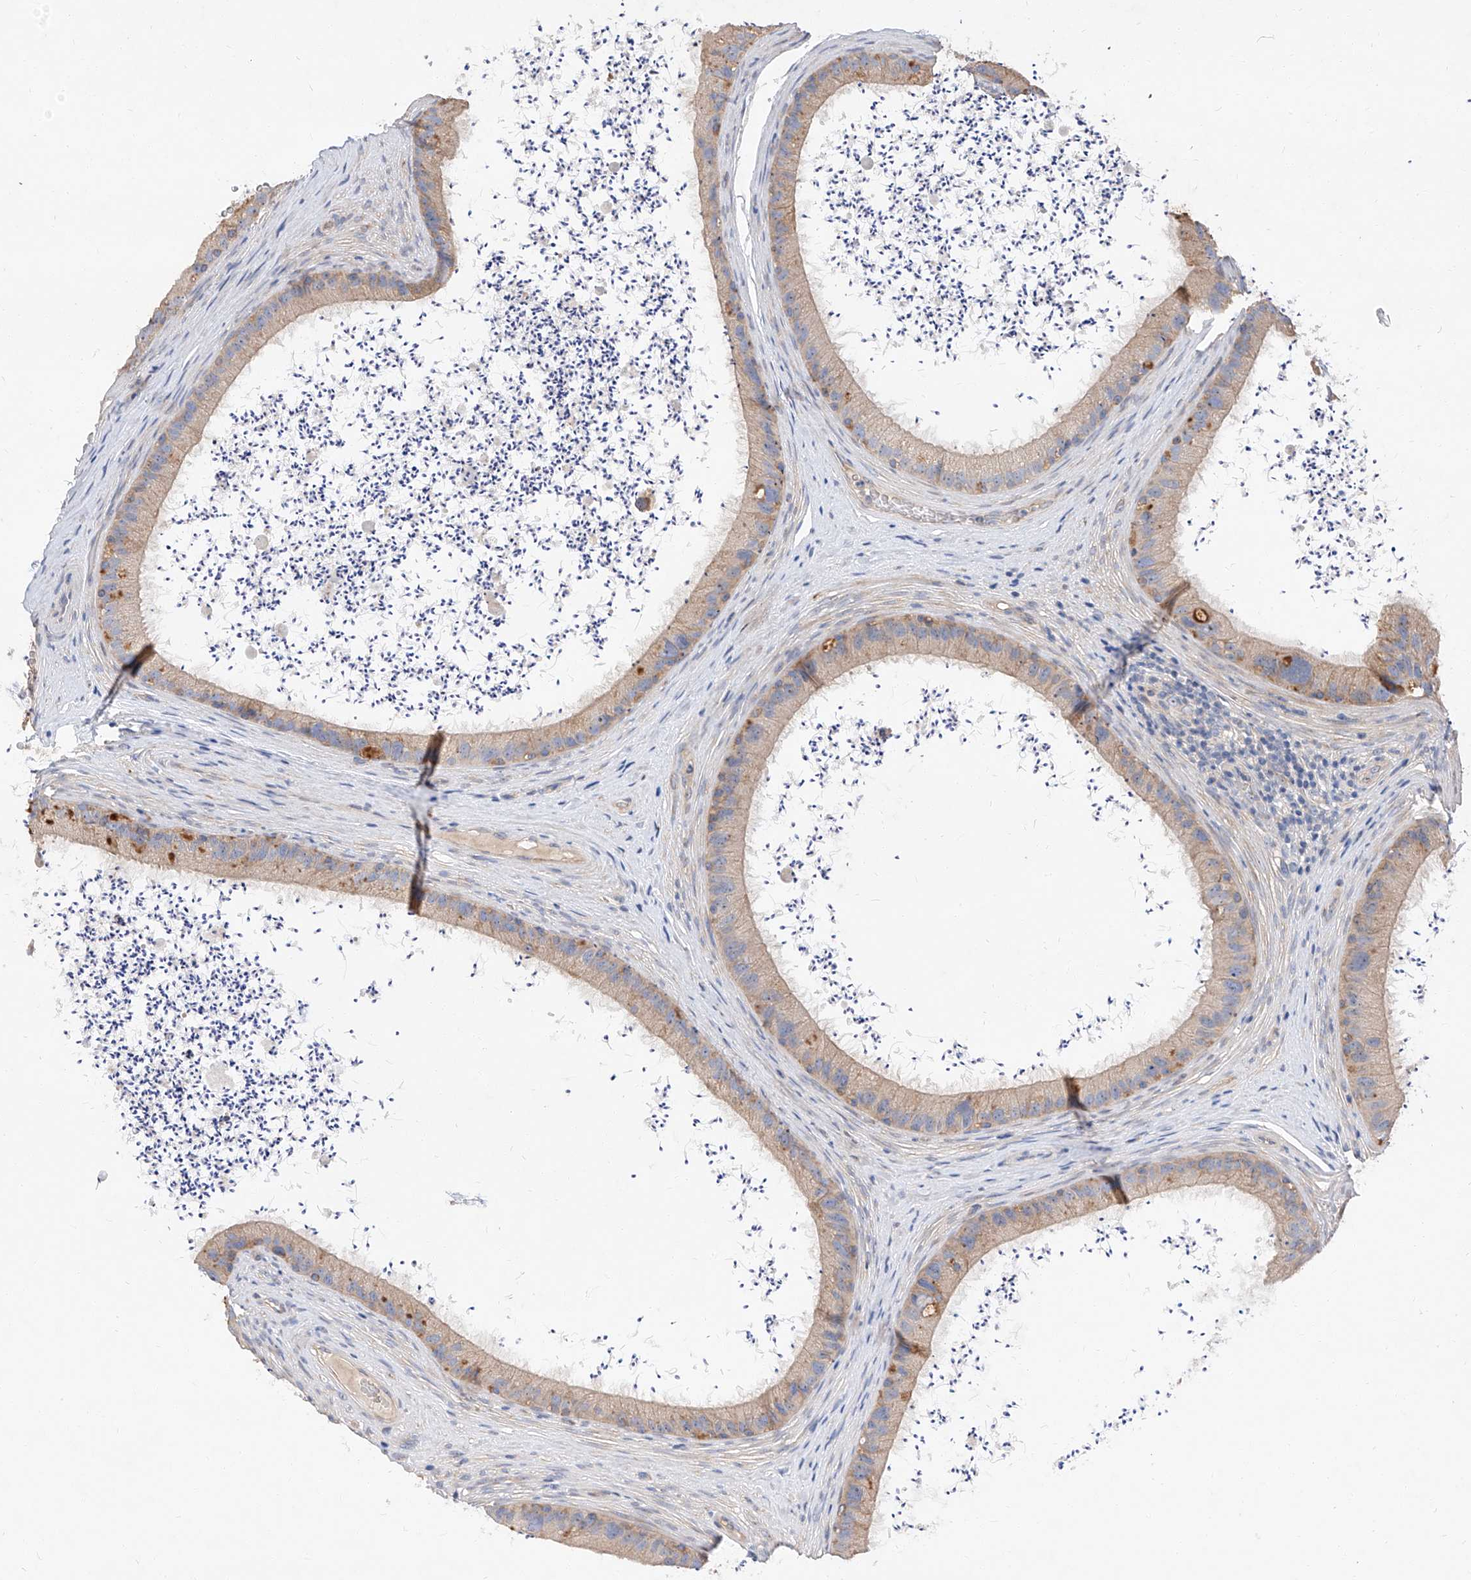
{"staining": {"intensity": "weak", "quantity": "25%-75%", "location": "cytoplasmic/membranous"}, "tissue": "epididymis", "cell_type": "Glandular cells", "image_type": "normal", "snomed": [{"axis": "morphology", "description": "Normal tissue, NOS"}, {"axis": "topography", "description": "Epididymis, spermatic cord, NOS"}], "caption": "An IHC image of unremarkable tissue is shown. Protein staining in brown shows weak cytoplasmic/membranous positivity in epididymis within glandular cells. (DAB (3,3'-diaminobenzidine) IHC, brown staining for protein, blue staining for nuclei).", "gene": "DIRAS3", "patient": {"sex": "male", "age": 50}}